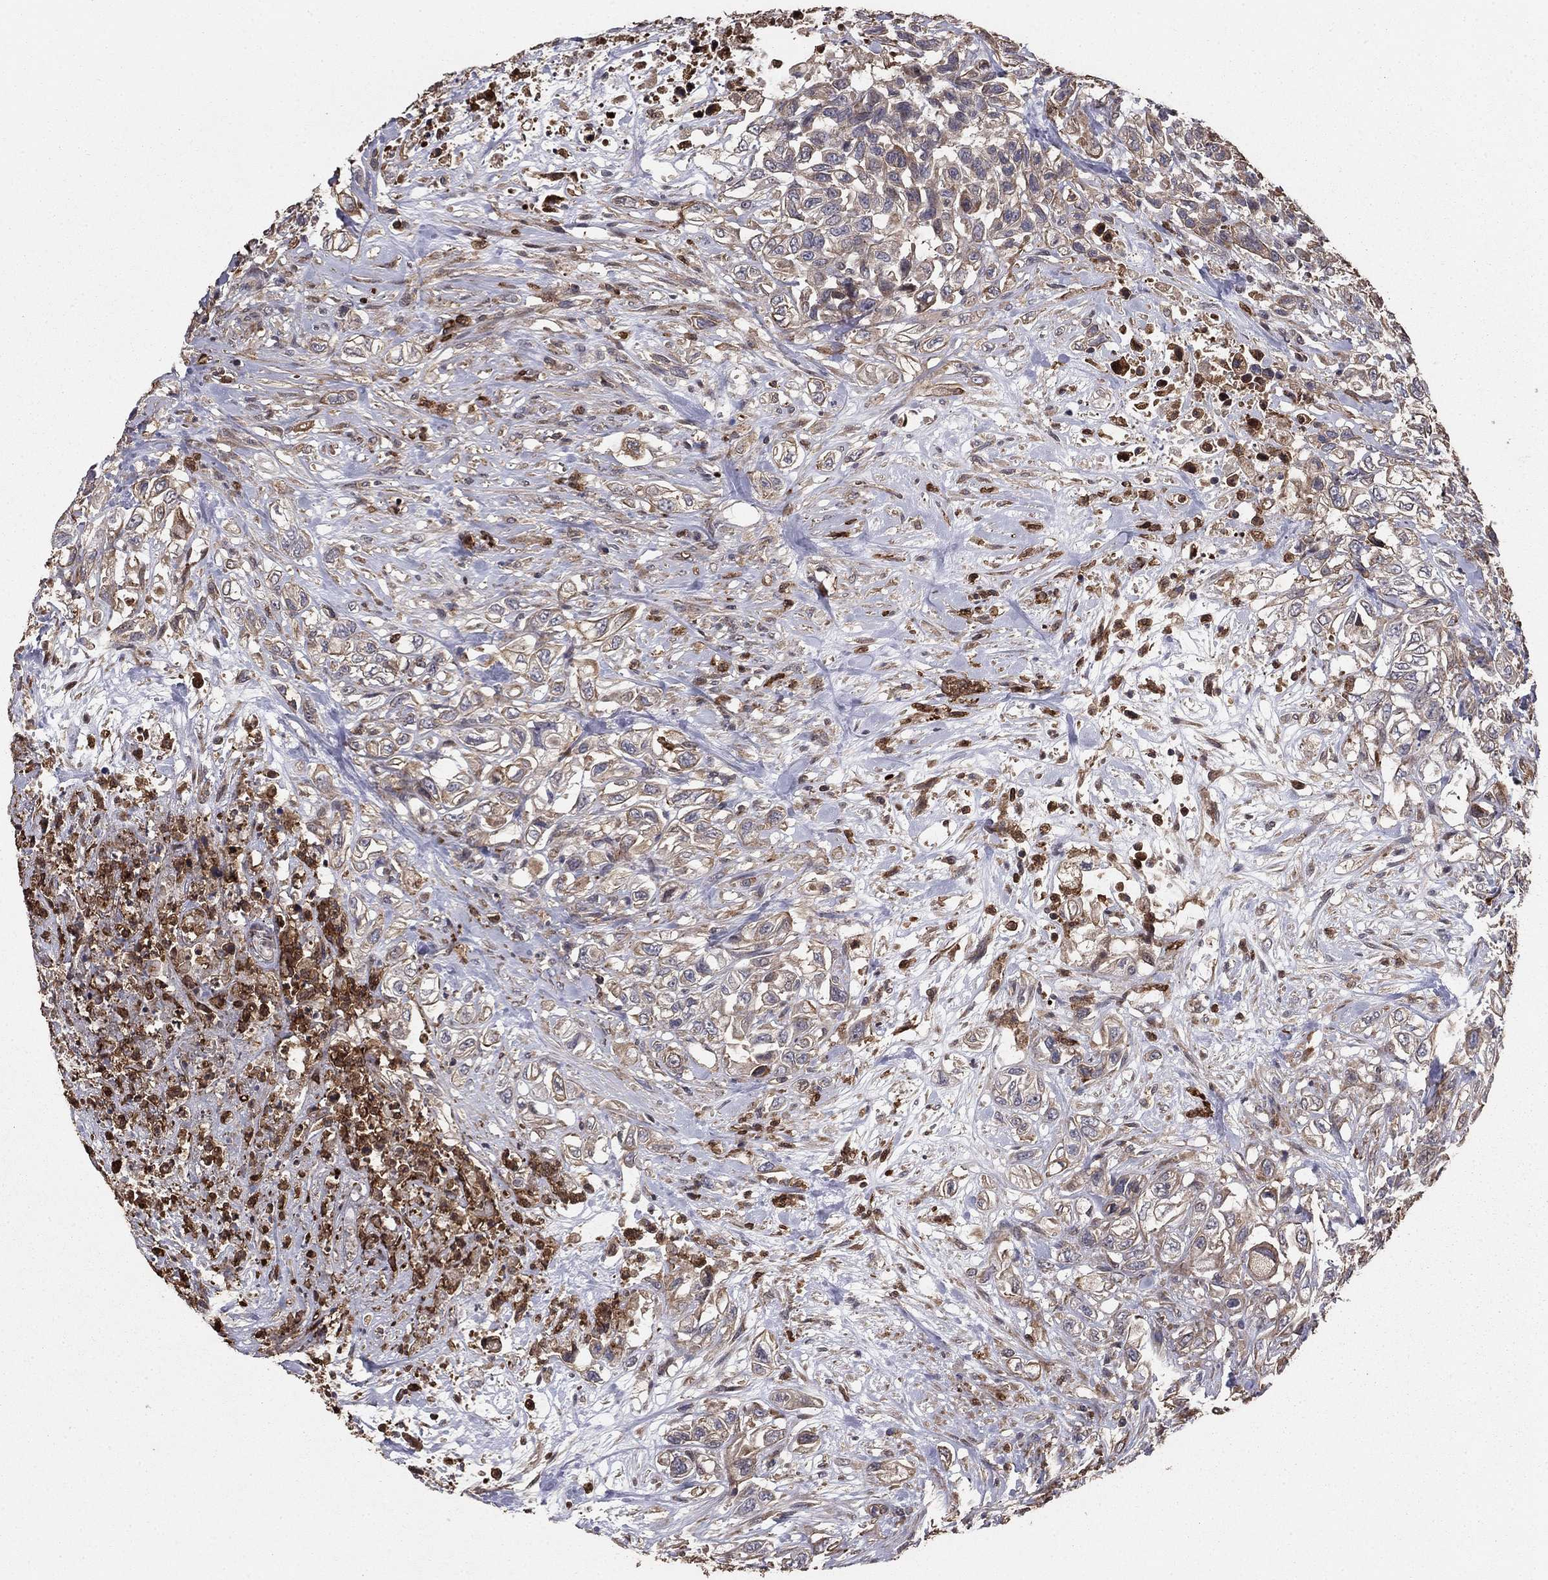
{"staining": {"intensity": "negative", "quantity": "none", "location": "none"}, "tissue": "urothelial cancer", "cell_type": "Tumor cells", "image_type": "cancer", "snomed": [{"axis": "morphology", "description": "Urothelial carcinoma, High grade"}, {"axis": "topography", "description": "Urinary bladder"}], "caption": "A photomicrograph of human high-grade urothelial carcinoma is negative for staining in tumor cells. (DAB (3,3'-diaminobenzidine) immunohistochemistry, high magnification).", "gene": "GYG1", "patient": {"sex": "female", "age": 56}}